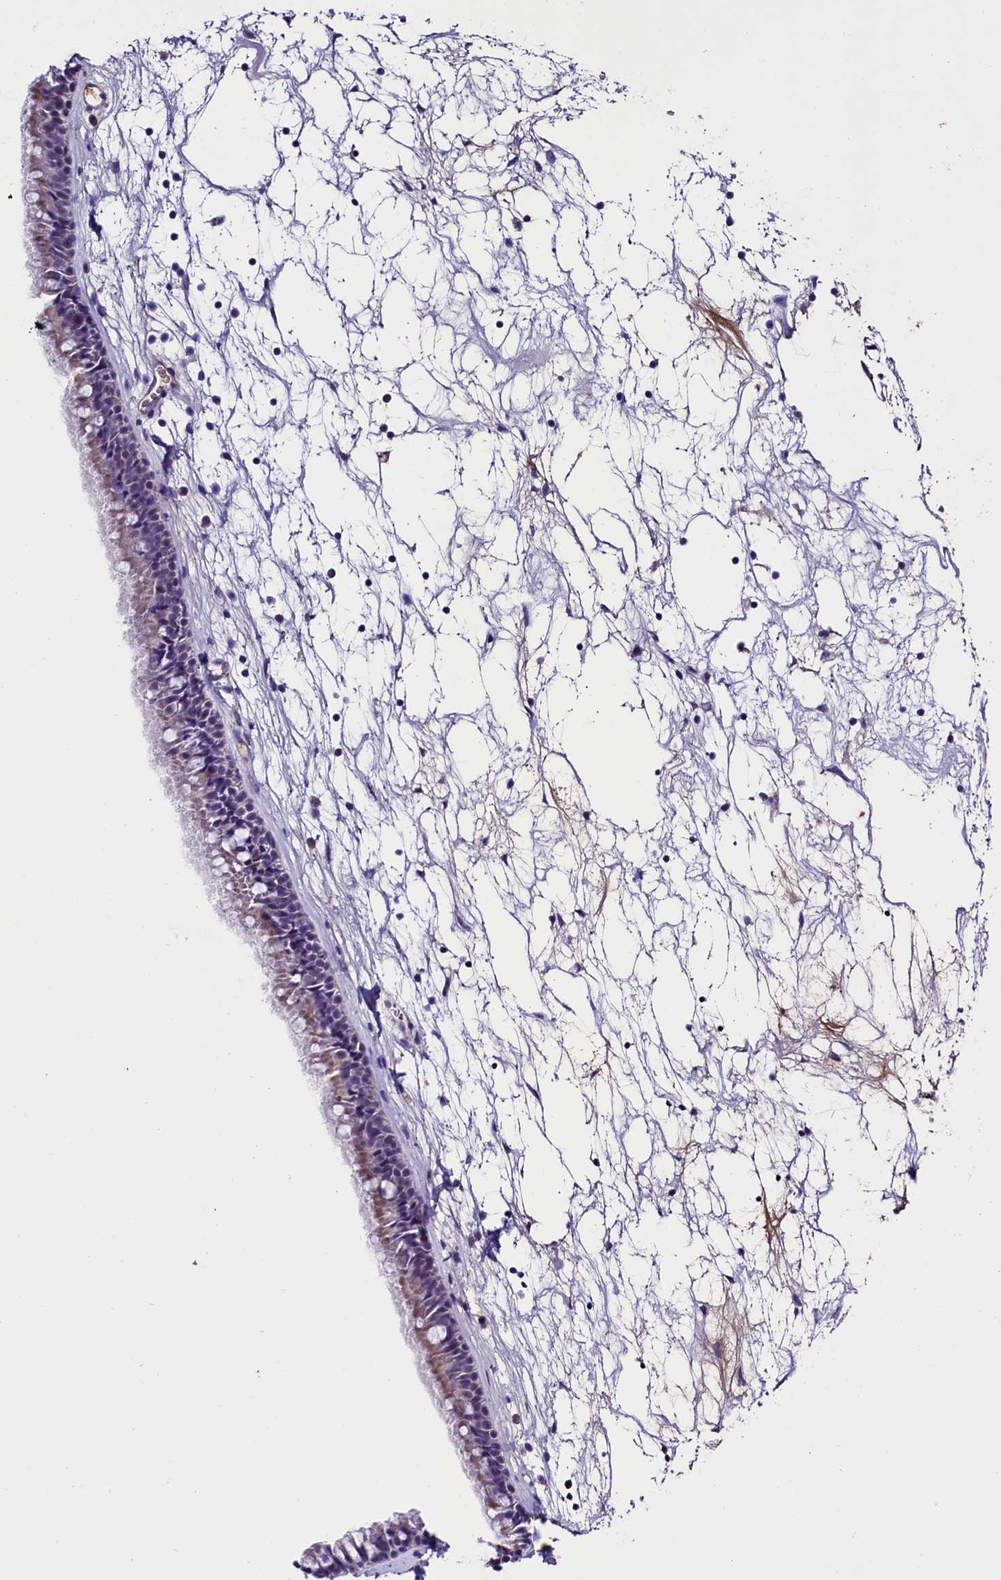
{"staining": {"intensity": "weak", "quantity": "25%-75%", "location": "cytoplasmic/membranous"}, "tissue": "nasopharynx", "cell_type": "Respiratory epithelial cells", "image_type": "normal", "snomed": [{"axis": "morphology", "description": "Normal tissue, NOS"}, {"axis": "topography", "description": "Nasopharynx"}], "caption": "Respiratory epithelial cells exhibit weak cytoplasmic/membranous expression in about 25%-75% of cells in normal nasopharynx.", "gene": "MEX3B", "patient": {"sex": "male", "age": 64}}